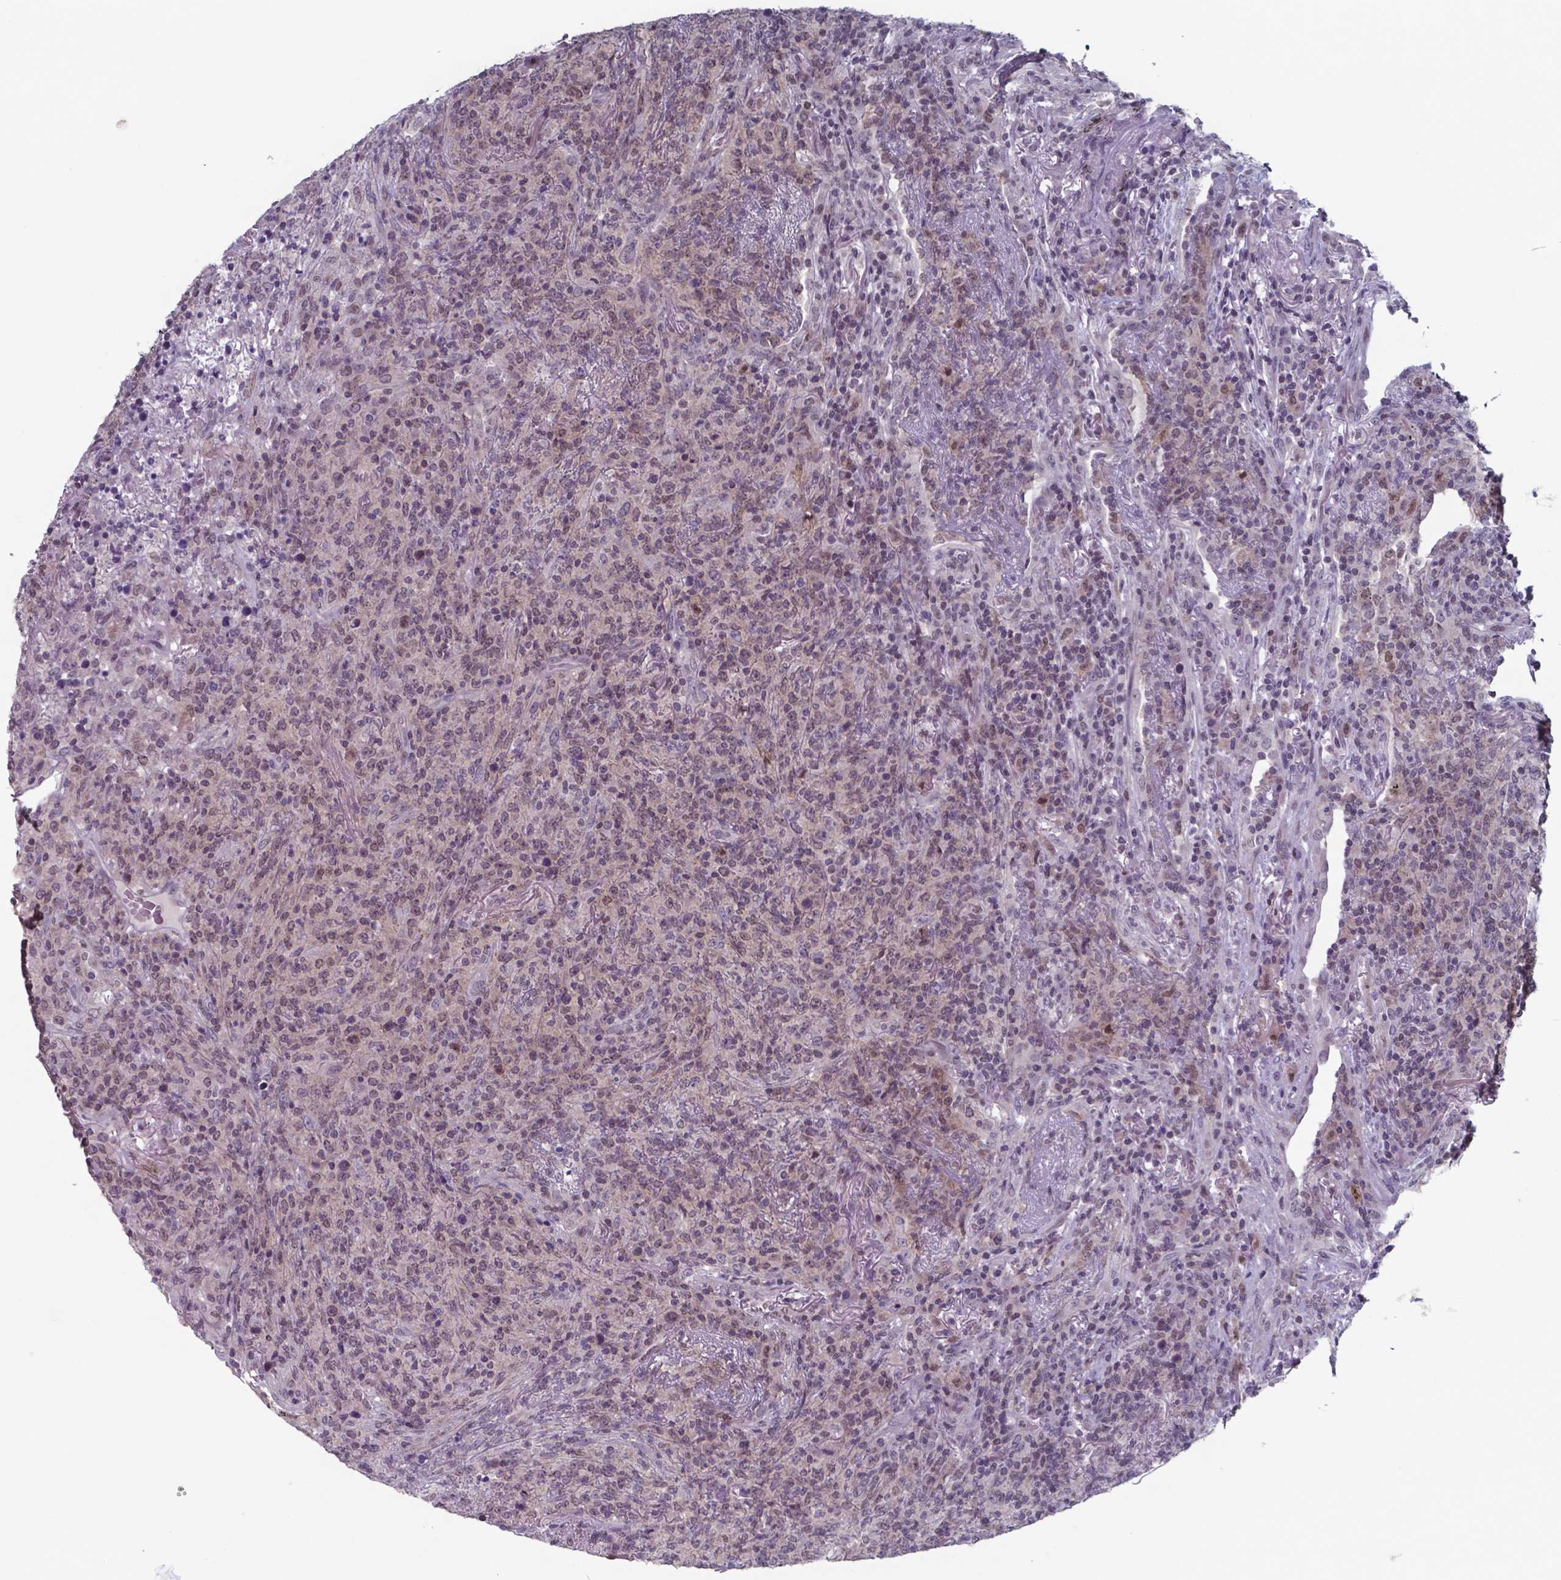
{"staining": {"intensity": "weak", "quantity": "25%-75%", "location": "nuclear"}, "tissue": "lymphoma", "cell_type": "Tumor cells", "image_type": "cancer", "snomed": [{"axis": "morphology", "description": "Malignant lymphoma, non-Hodgkin's type, High grade"}, {"axis": "topography", "description": "Lung"}], "caption": "There is low levels of weak nuclear expression in tumor cells of lymphoma, as demonstrated by immunohistochemical staining (brown color).", "gene": "TDP2", "patient": {"sex": "male", "age": 79}}